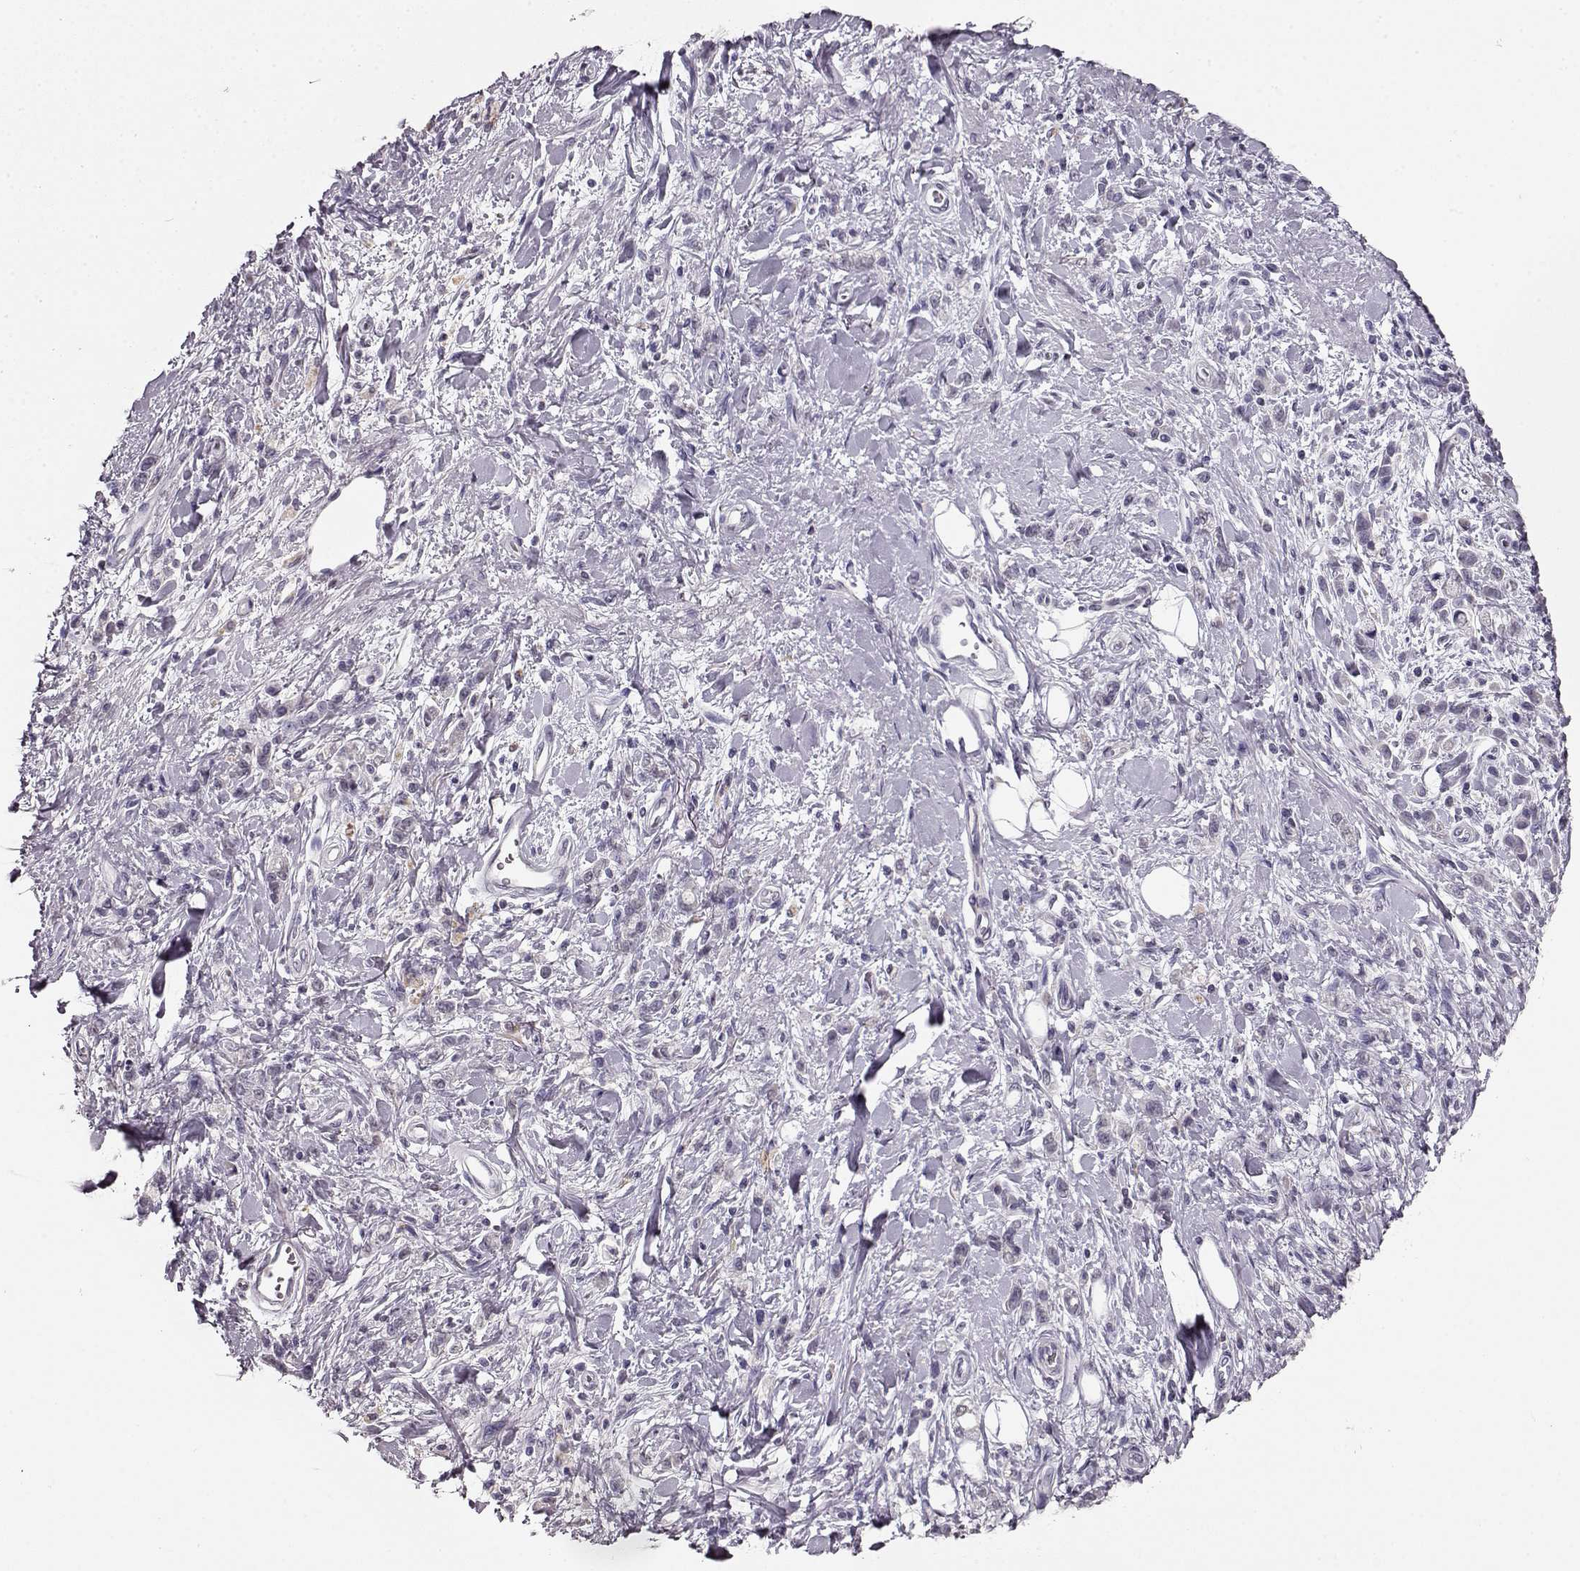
{"staining": {"intensity": "negative", "quantity": "none", "location": "none"}, "tissue": "stomach cancer", "cell_type": "Tumor cells", "image_type": "cancer", "snomed": [{"axis": "morphology", "description": "Adenocarcinoma, NOS"}, {"axis": "topography", "description": "Stomach"}], "caption": "IHC of stomach adenocarcinoma demonstrates no positivity in tumor cells.", "gene": "RP1L1", "patient": {"sex": "male", "age": 77}}